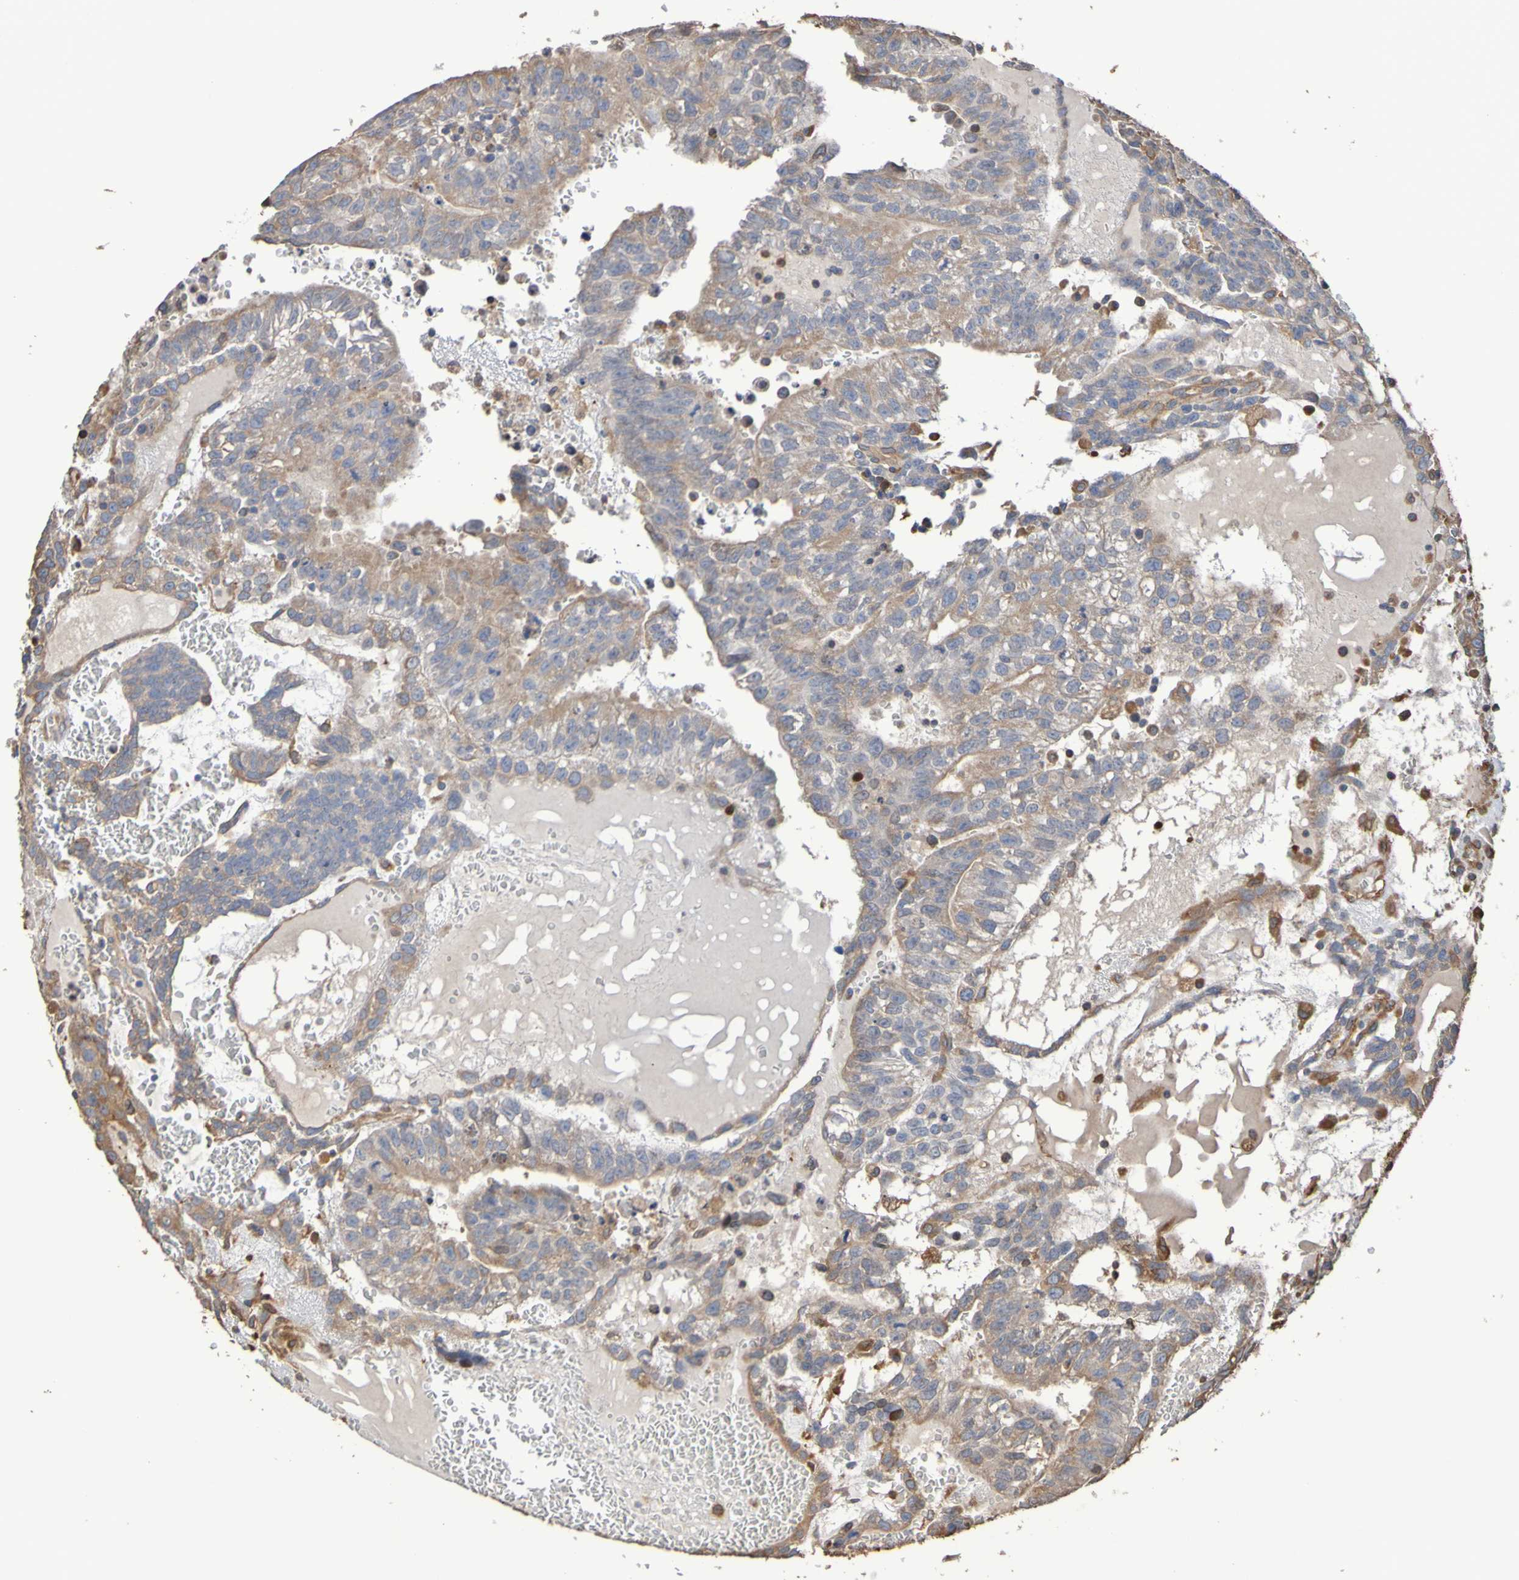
{"staining": {"intensity": "weak", "quantity": ">75%", "location": "cytoplasmic/membranous"}, "tissue": "testis cancer", "cell_type": "Tumor cells", "image_type": "cancer", "snomed": [{"axis": "morphology", "description": "Seminoma, NOS"}, {"axis": "morphology", "description": "Carcinoma, Embryonal, NOS"}, {"axis": "topography", "description": "Testis"}], "caption": "Testis seminoma tissue exhibits weak cytoplasmic/membranous staining in about >75% of tumor cells", "gene": "RAB11A", "patient": {"sex": "male", "age": 52}}